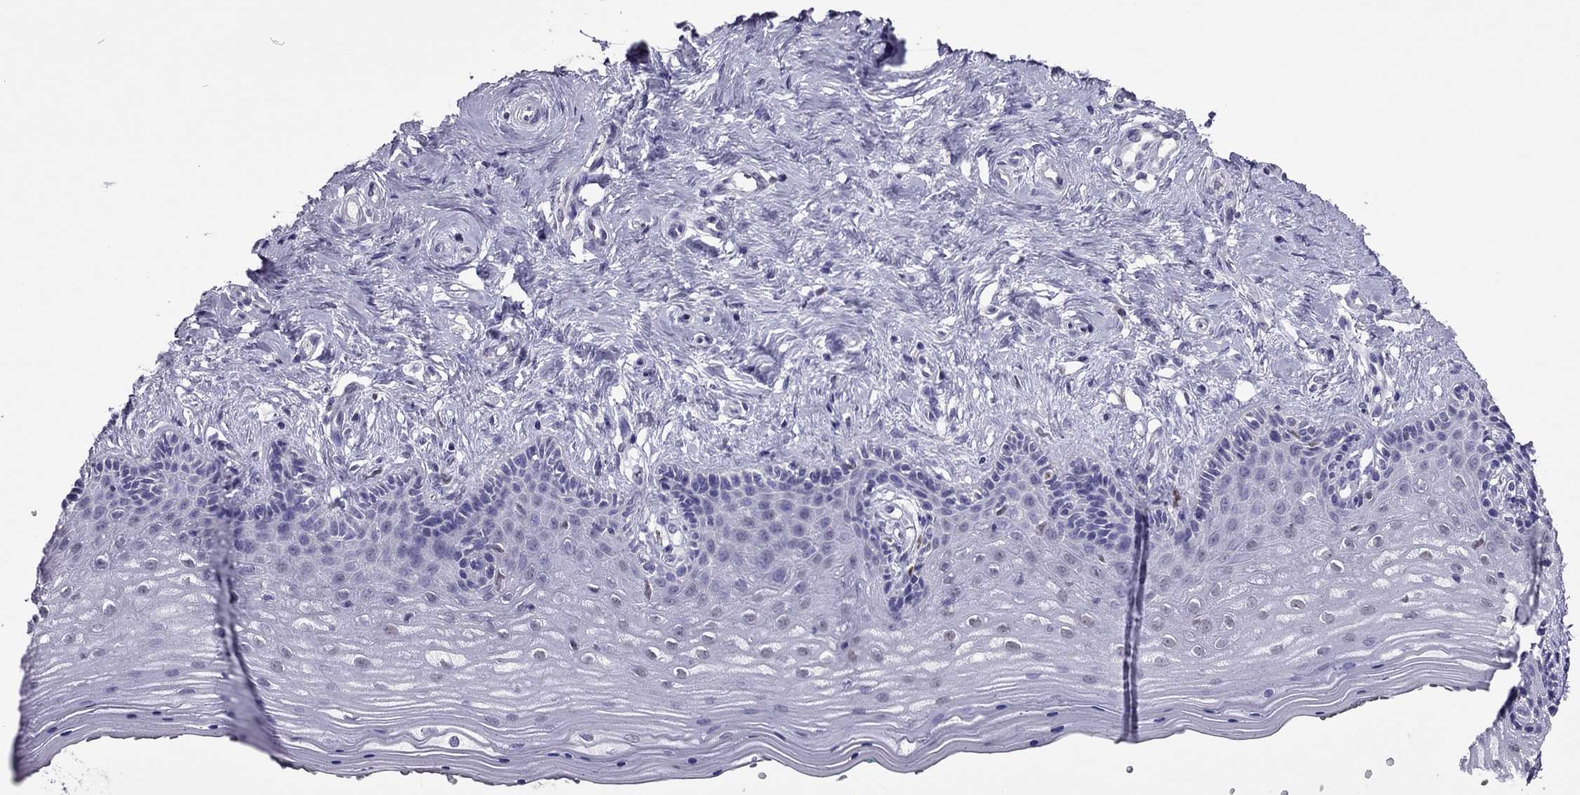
{"staining": {"intensity": "weak", "quantity": "<25%", "location": "nuclear"}, "tissue": "vagina", "cell_type": "Squamous epithelial cells", "image_type": "normal", "snomed": [{"axis": "morphology", "description": "Normal tissue, NOS"}, {"axis": "topography", "description": "Vagina"}], "caption": "The image exhibits no significant expression in squamous epithelial cells of vagina.", "gene": "SPINT3", "patient": {"sex": "female", "age": 45}}